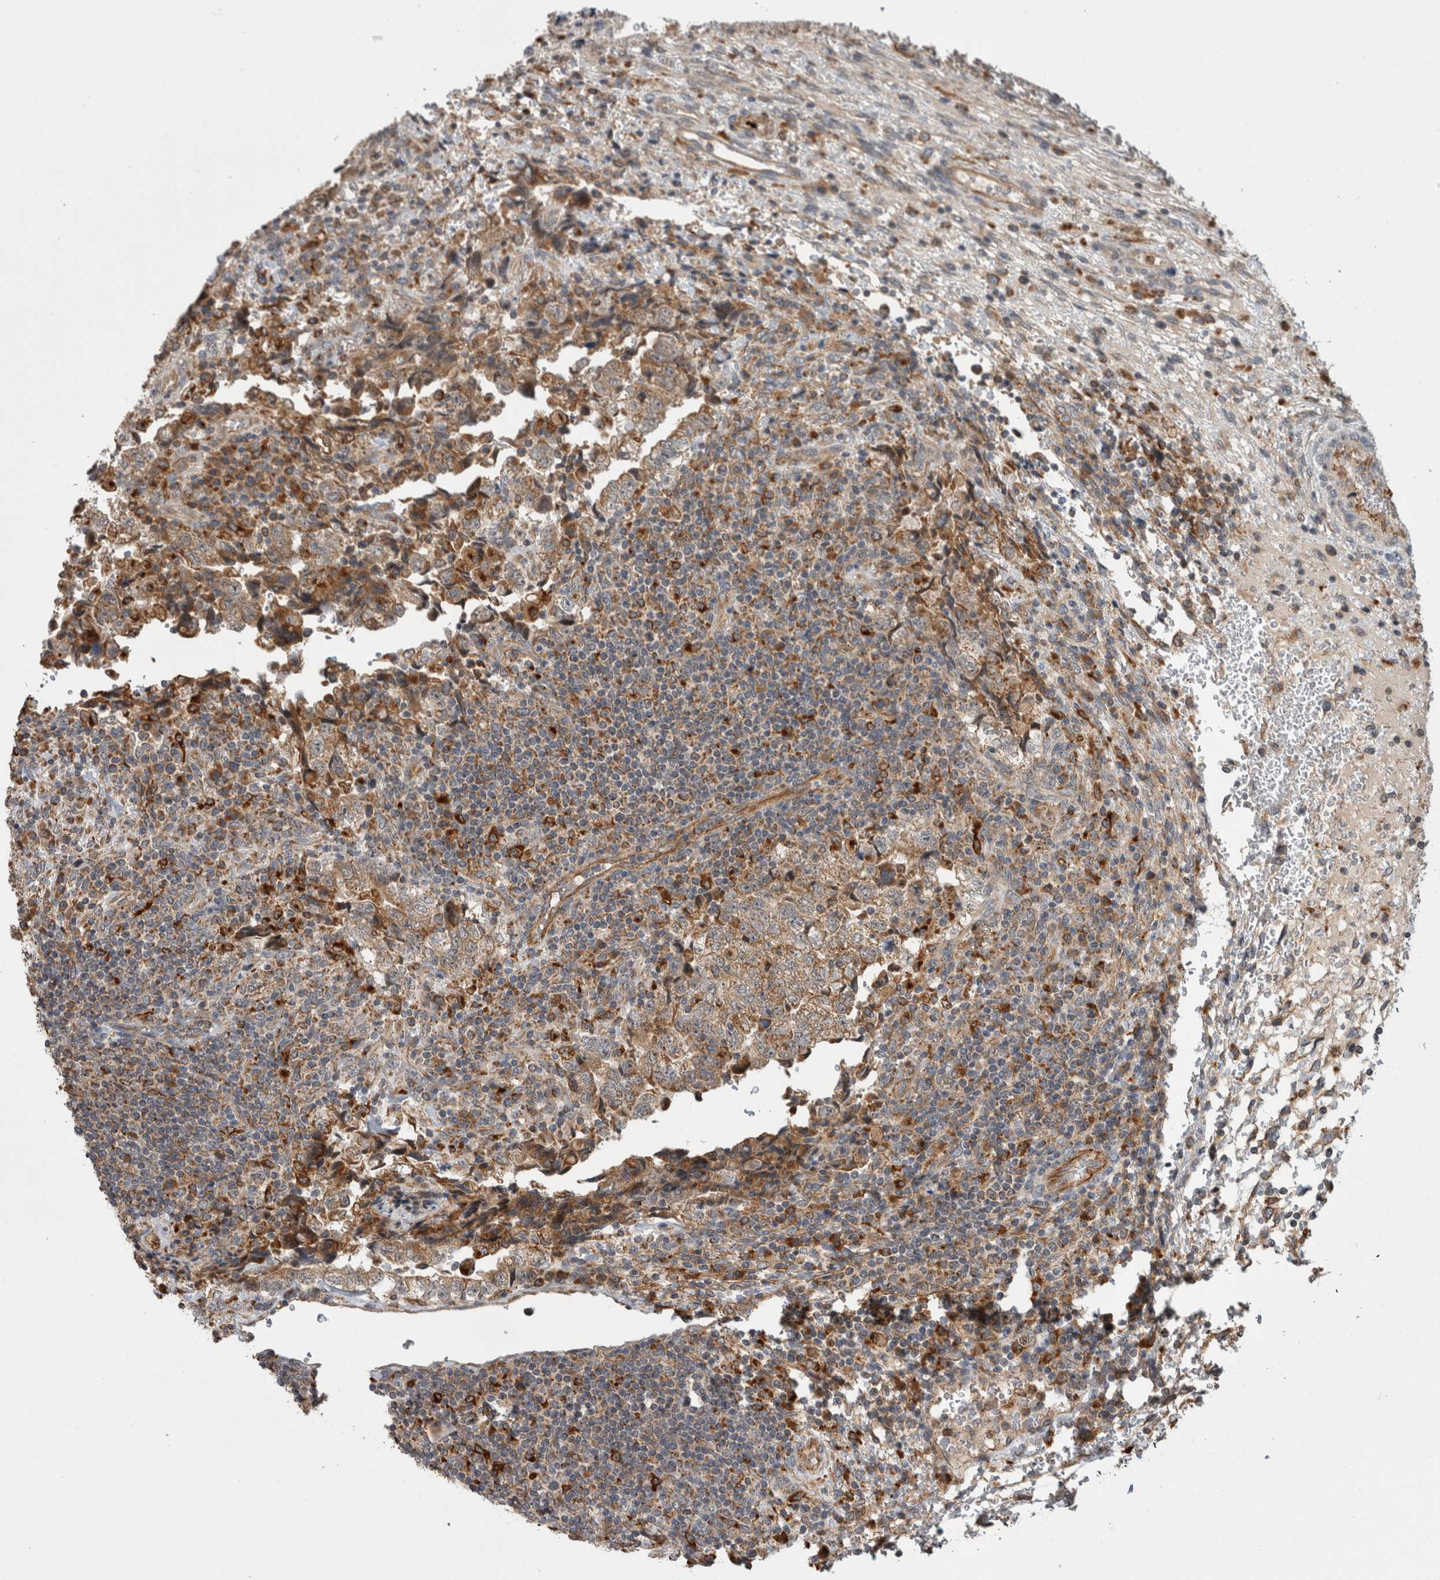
{"staining": {"intensity": "weak", "quantity": ">75%", "location": "cytoplasmic/membranous"}, "tissue": "testis cancer", "cell_type": "Tumor cells", "image_type": "cancer", "snomed": [{"axis": "morphology", "description": "Normal tissue, NOS"}, {"axis": "morphology", "description": "Carcinoma, Embryonal, NOS"}, {"axis": "topography", "description": "Testis"}], "caption": "Testis embryonal carcinoma was stained to show a protein in brown. There is low levels of weak cytoplasmic/membranous positivity in approximately >75% of tumor cells.", "gene": "ADGRL3", "patient": {"sex": "male", "age": 36}}